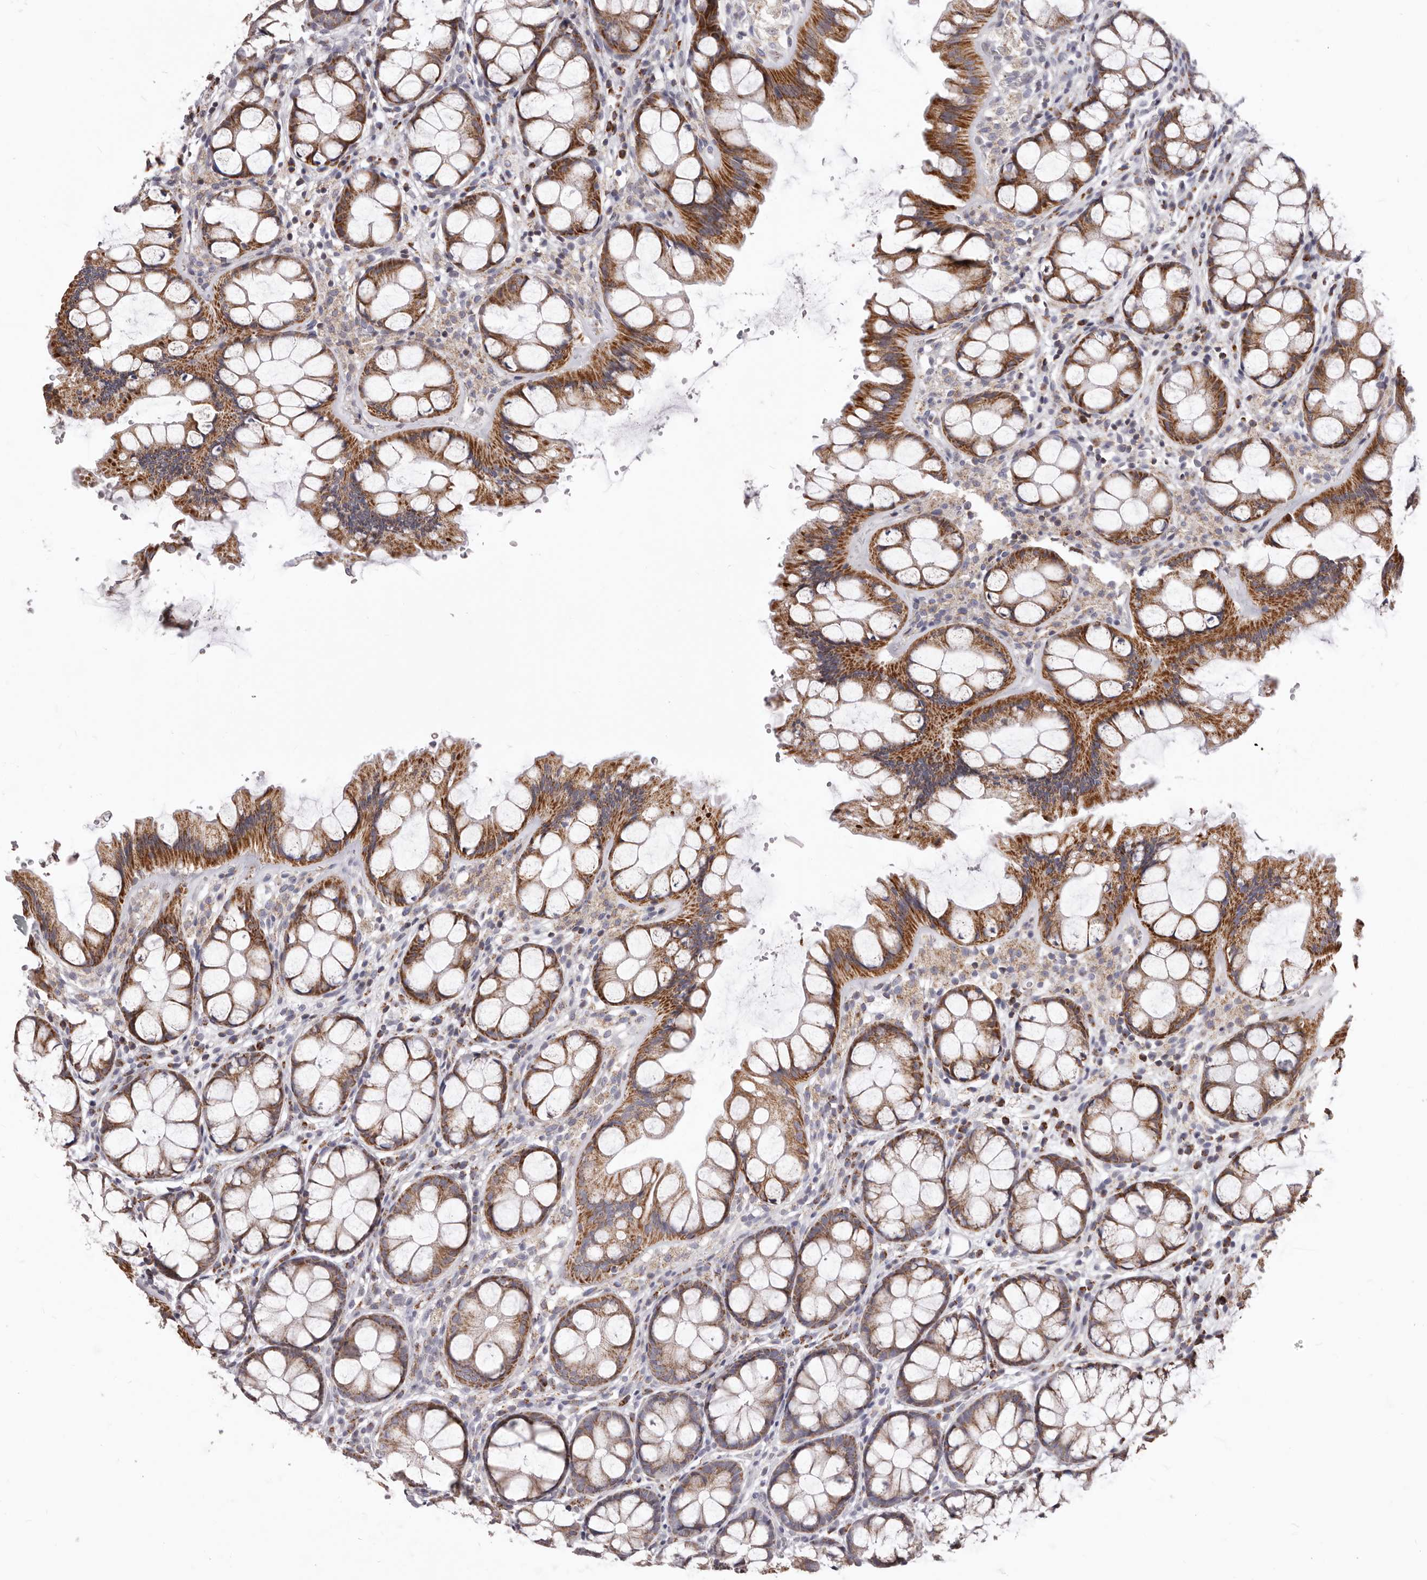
{"staining": {"intensity": "weak", "quantity": ">75%", "location": "cytoplasmic/membranous"}, "tissue": "colon", "cell_type": "Endothelial cells", "image_type": "normal", "snomed": [{"axis": "morphology", "description": "Normal tissue, NOS"}, {"axis": "topography", "description": "Colon"}], "caption": "A high-resolution histopathology image shows IHC staining of normal colon, which displays weak cytoplasmic/membranous staining in about >75% of endothelial cells.", "gene": "PRMT2", "patient": {"sex": "male", "age": 47}}